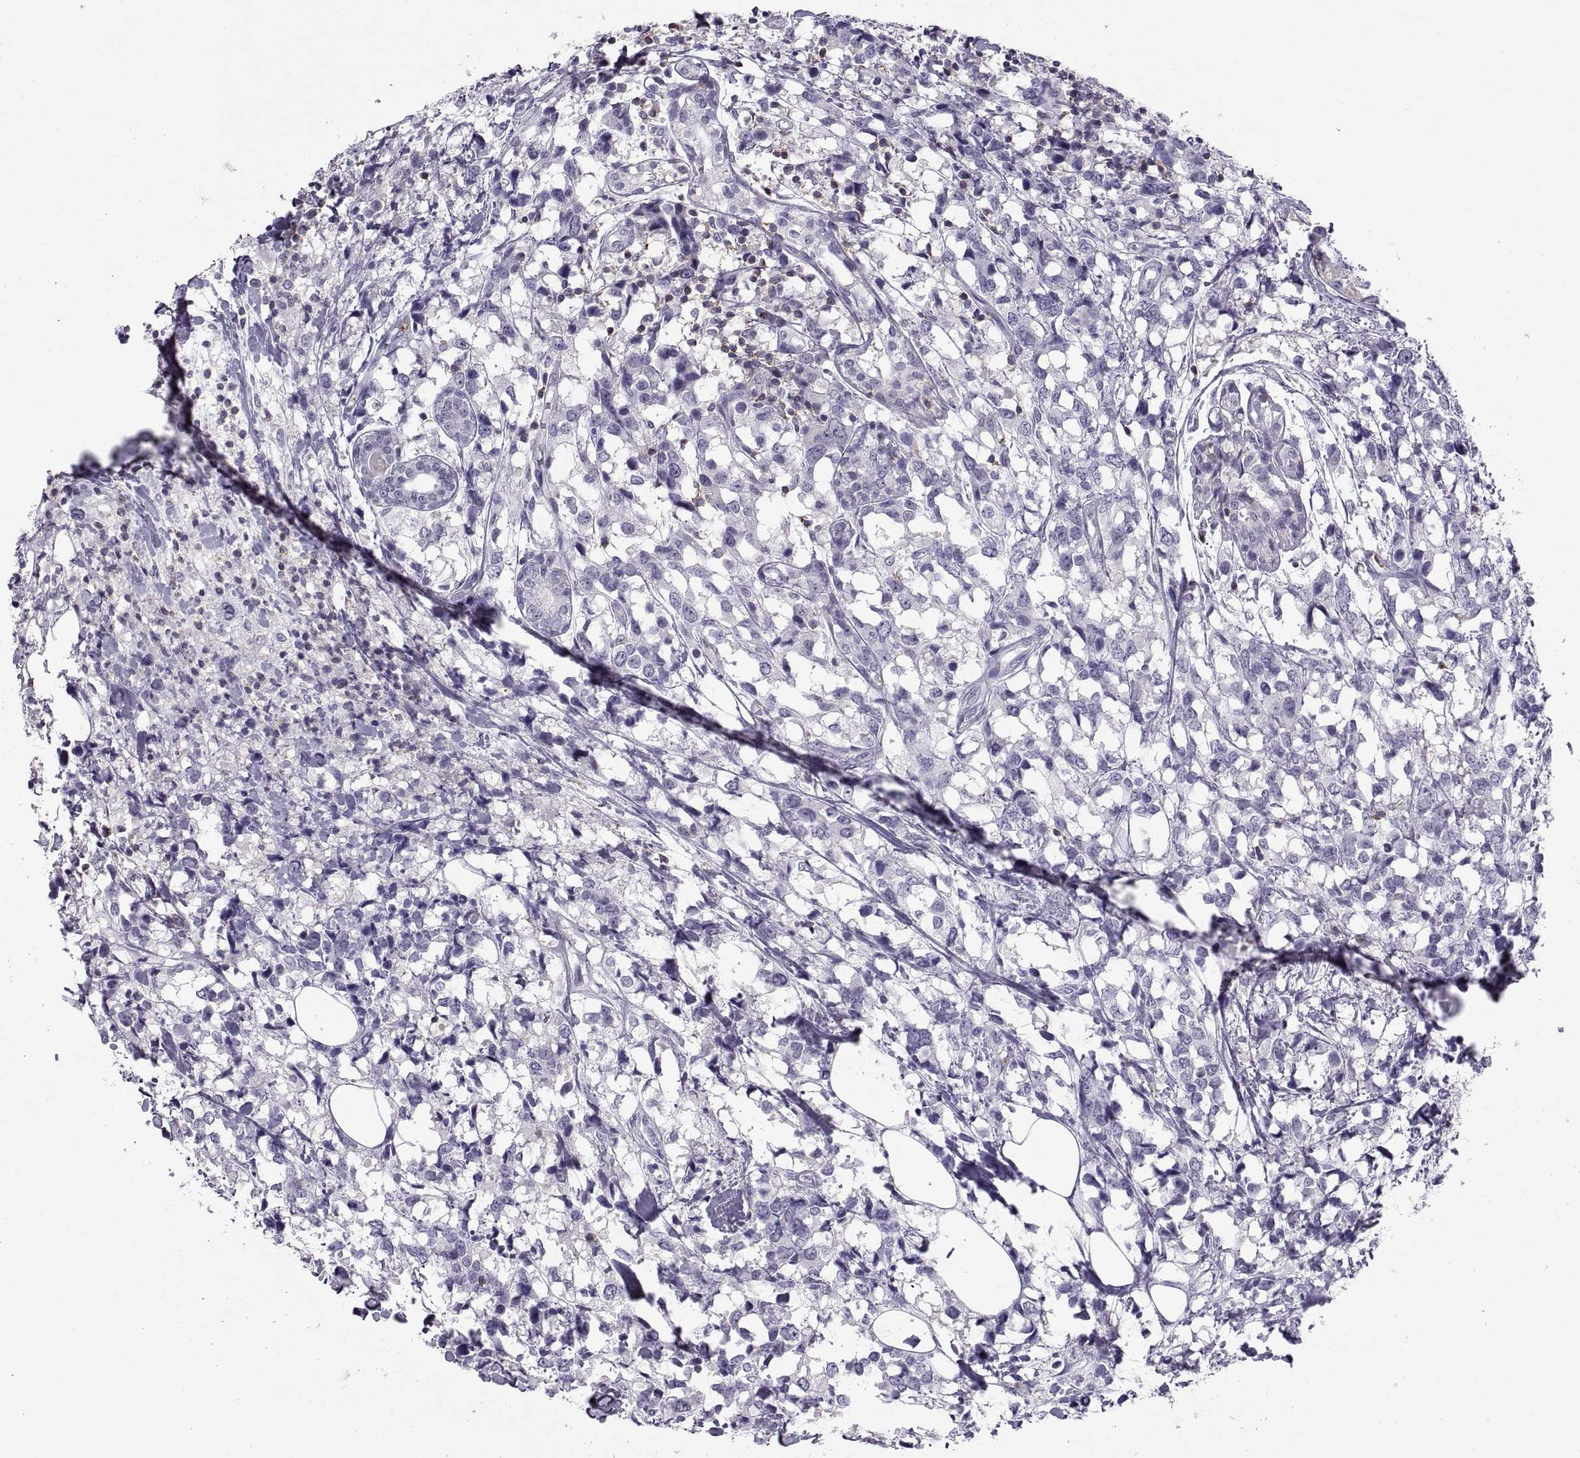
{"staining": {"intensity": "negative", "quantity": "none", "location": "none"}, "tissue": "breast cancer", "cell_type": "Tumor cells", "image_type": "cancer", "snomed": [{"axis": "morphology", "description": "Lobular carcinoma"}, {"axis": "topography", "description": "Breast"}], "caption": "High power microscopy image of an IHC photomicrograph of breast lobular carcinoma, revealing no significant expression in tumor cells.", "gene": "TTC21A", "patient": {"sex": "female", "age": 59}}